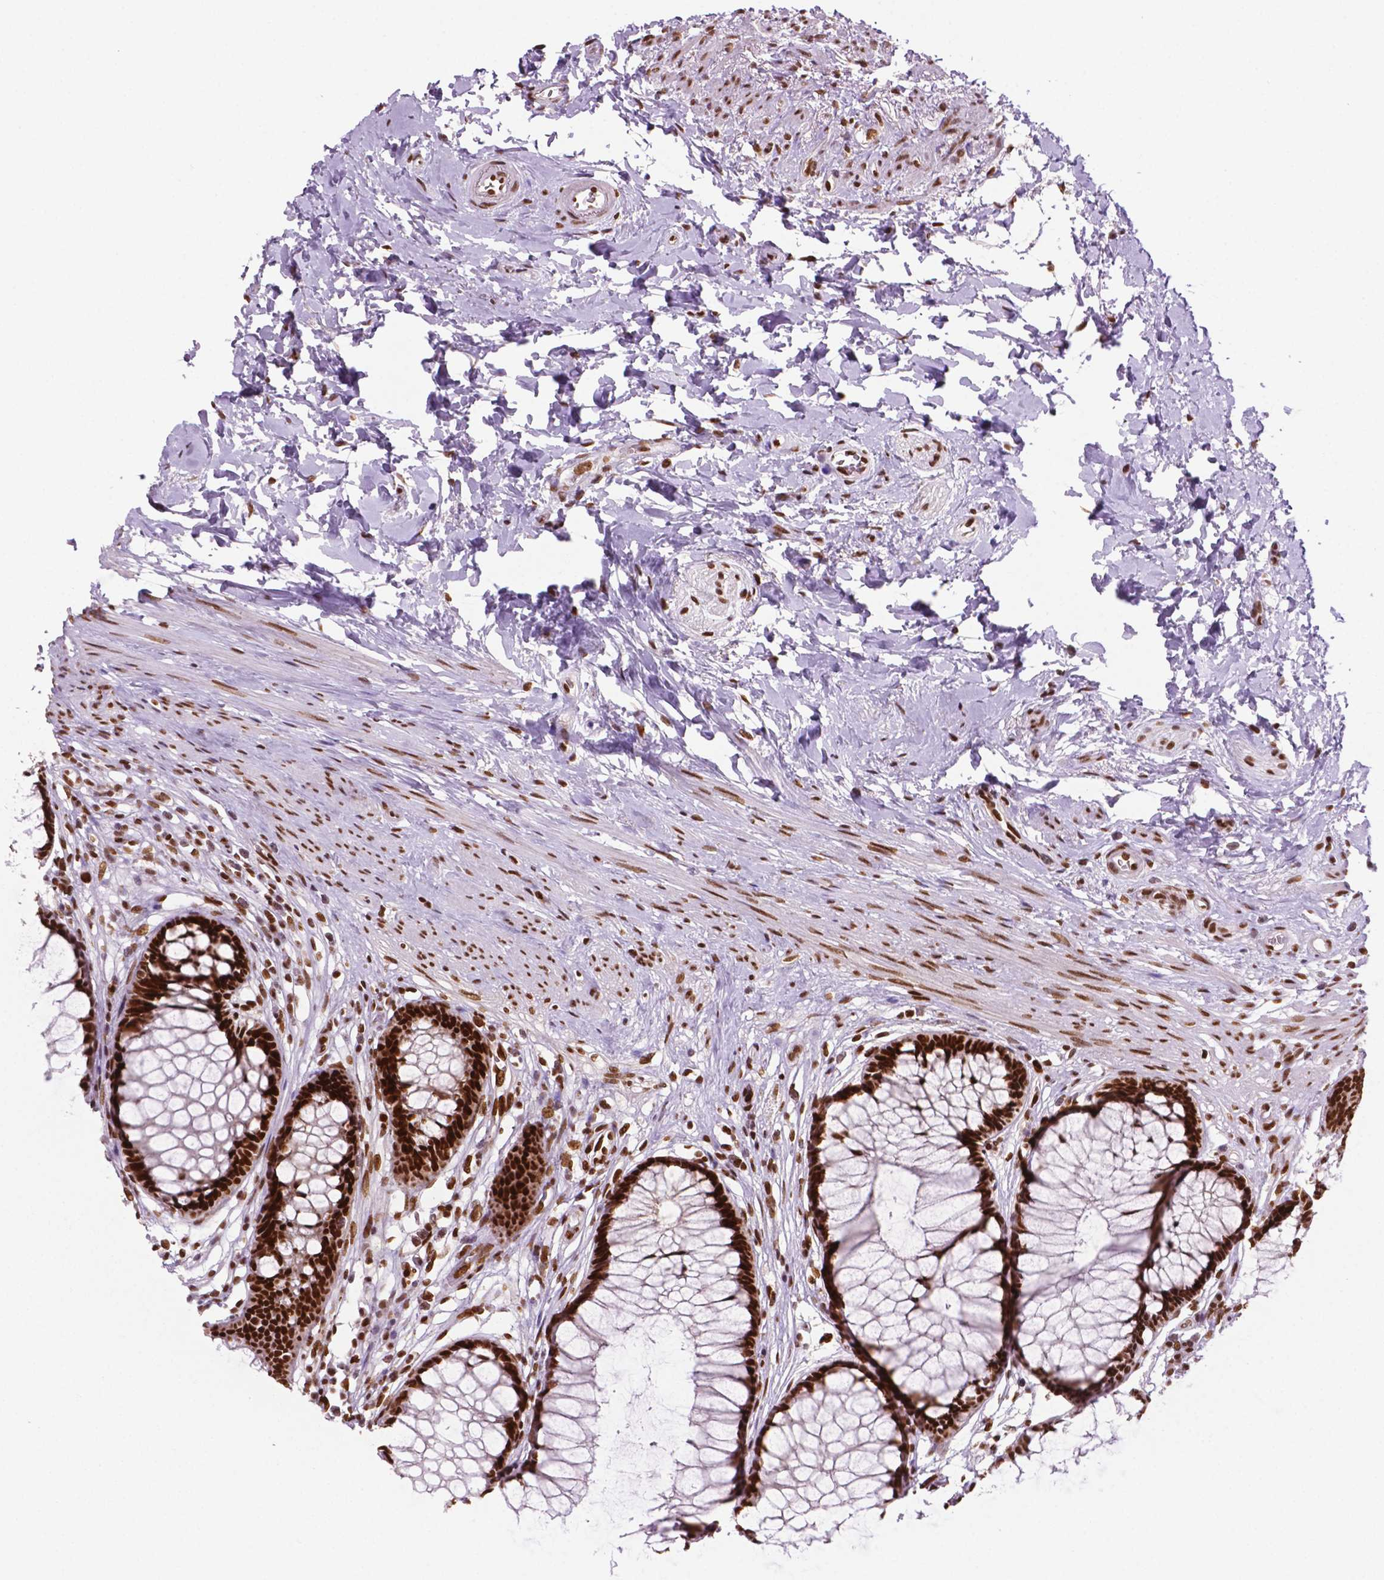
{"staining": {"intensity": "strong", "quantity": ">75%", "location": "nuclear"}, "tissue": "rectum", "cell_type": "Glandular cells", "image_type": "normal", "snomed": [{"axis": "morphology", "description": "Normal tissue, NOS"}, {"axis": "topography", "description": "Smooth muscle"}, {"axis": "topography", "description": "Rectum"}], "caption": "IHC photomicrograph of normal human rectum stained for a protein (brown), which exhibits high levels of strong nuclear positivity in about >75% of glandular cells.", "gene": "MLH1", "patient": {"sex": "male", "age": 53}}